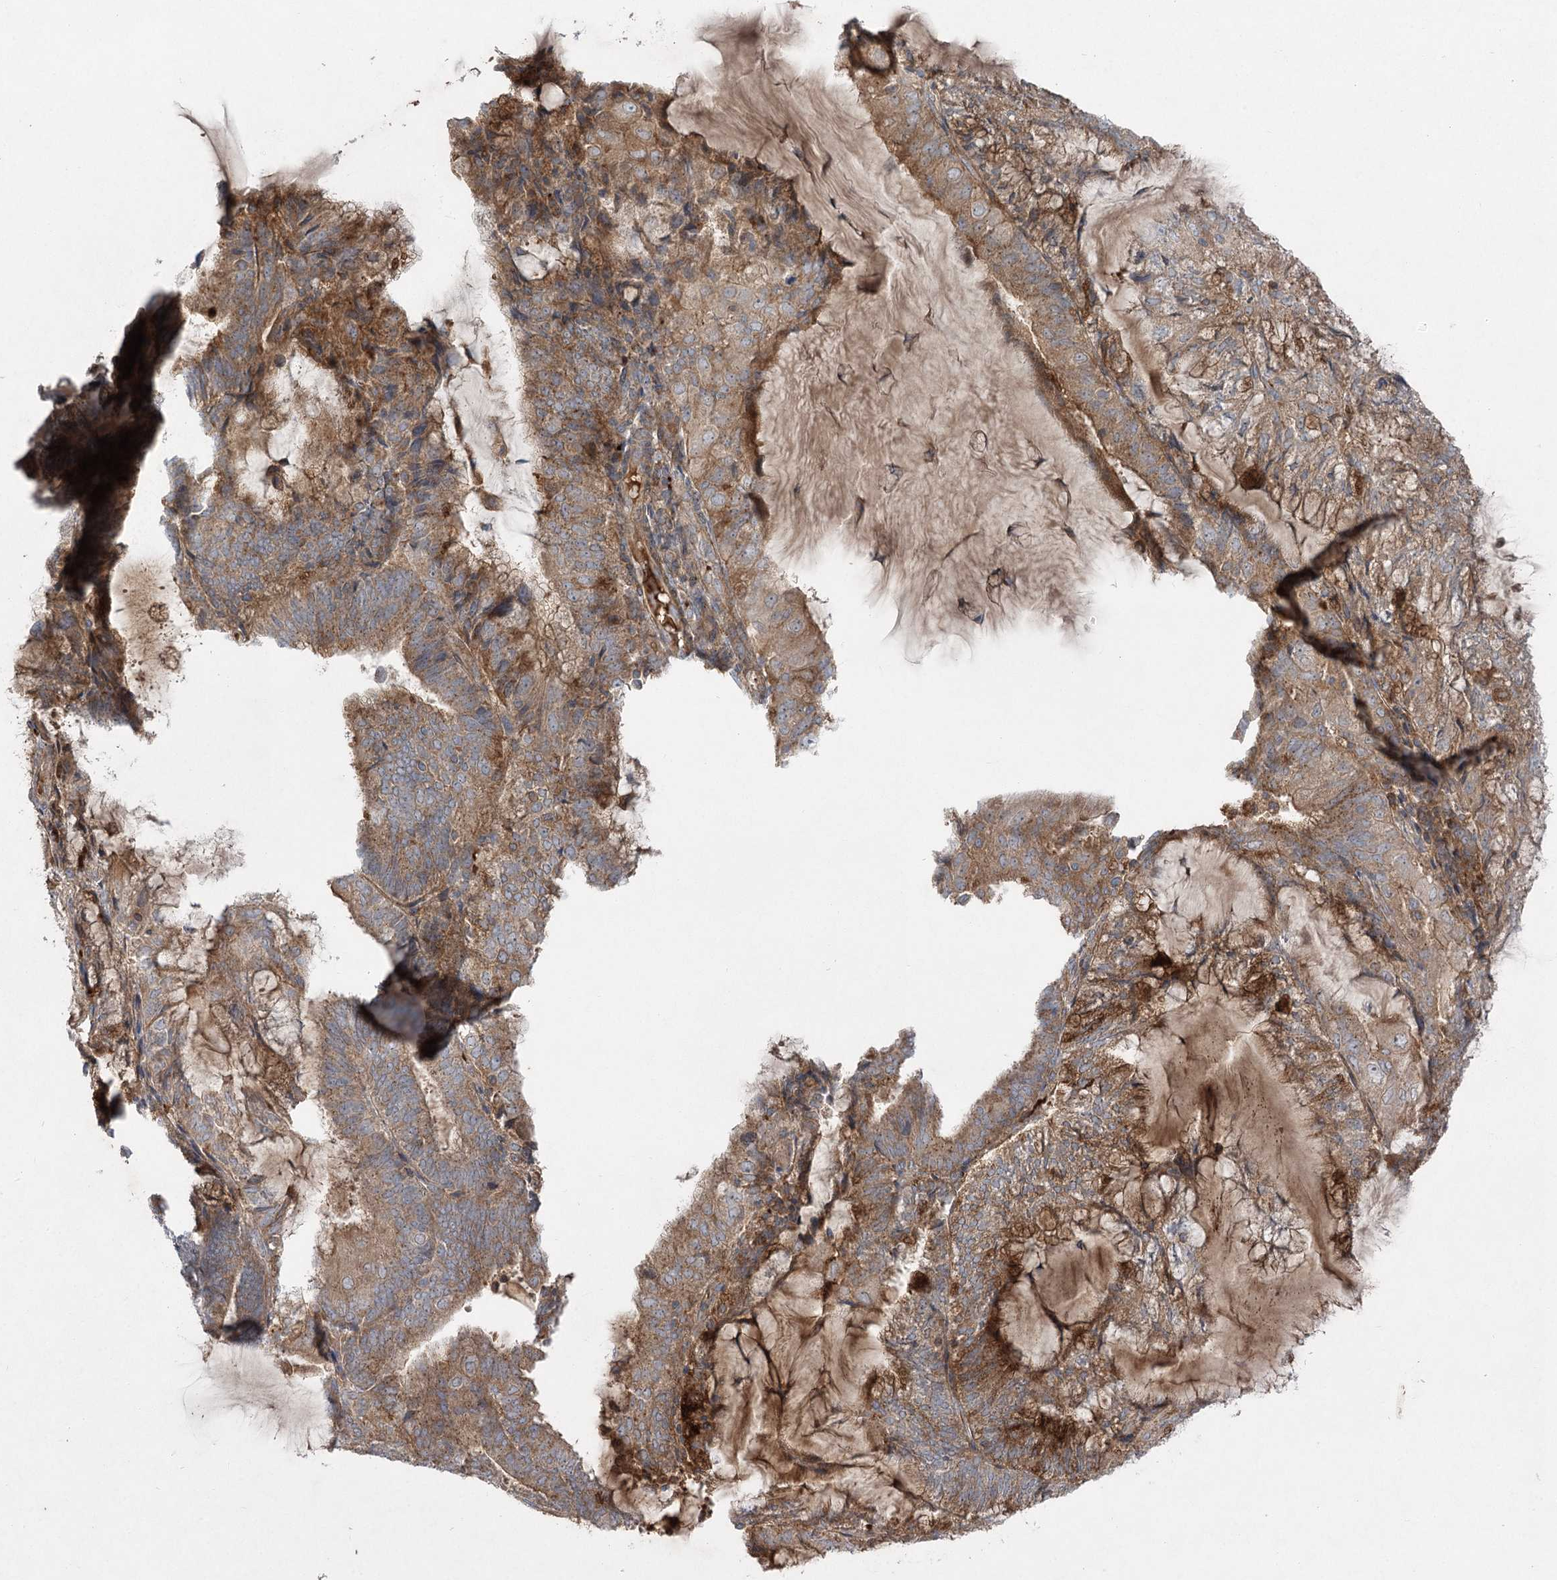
{"staining": {"intensity": "moderate", "quantity": ">75%", "location": "cytoplasmic/membranous"}, "tissue": "endometrial cancer", "cell_type": "Tumor cells", "image_type": "cancer", "snomed": [{"axis": "morphology", "description": "Adenocarcinoma, NOS"}, {"axis": "topography", "description": "Endometrium"}], "caption": "A histopathology image of human endometrial cancer (adenocarcinoma) stained for a protein reveals moderate cytoplasmic/membranous brown staining in tumor cells.", "gene": "KIAA0825", "patient": {"sex": "female", "age": 81}}